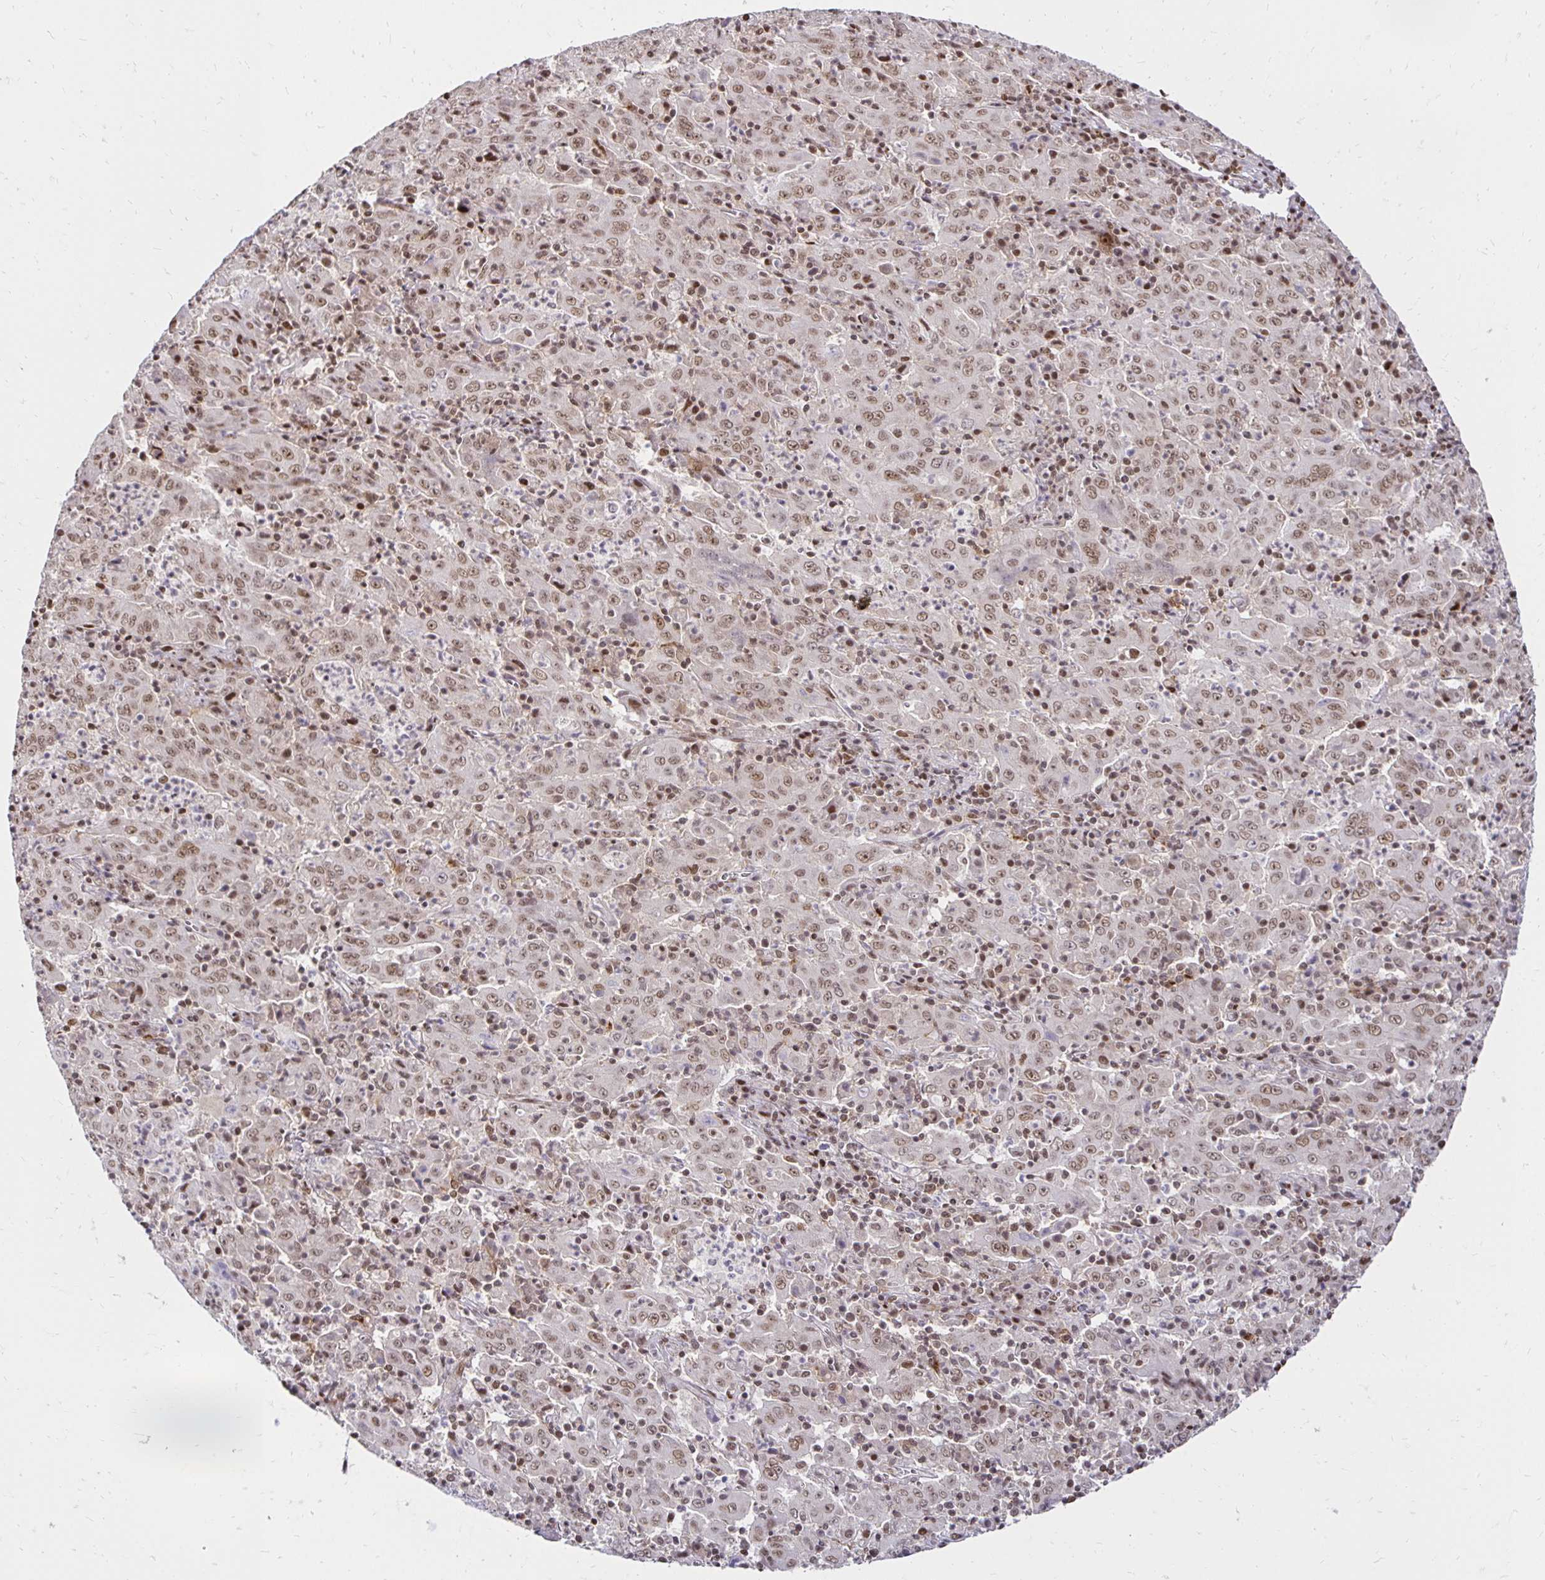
{"staining": {"intensity": "moderate", "quantity": ">75%", "location": "nuclear"}, "tissue": "pancreatic cancer", "cell_type": "Tumor cells", "image_type": "cancer", "snomed": [{"axis": "morphology", "description": "Adenocarcinoma, NOS"}, {"axis": "topography", "description": "Pancreas"}], "caption": "A medium amount of moderate nuclear expression is appreciated in approximately >75% of tumor cells in adenocarcinoma (pancreatic) tissue.", "gene": "ZNF579", "patient": {"sex": "male", "age": 63}}